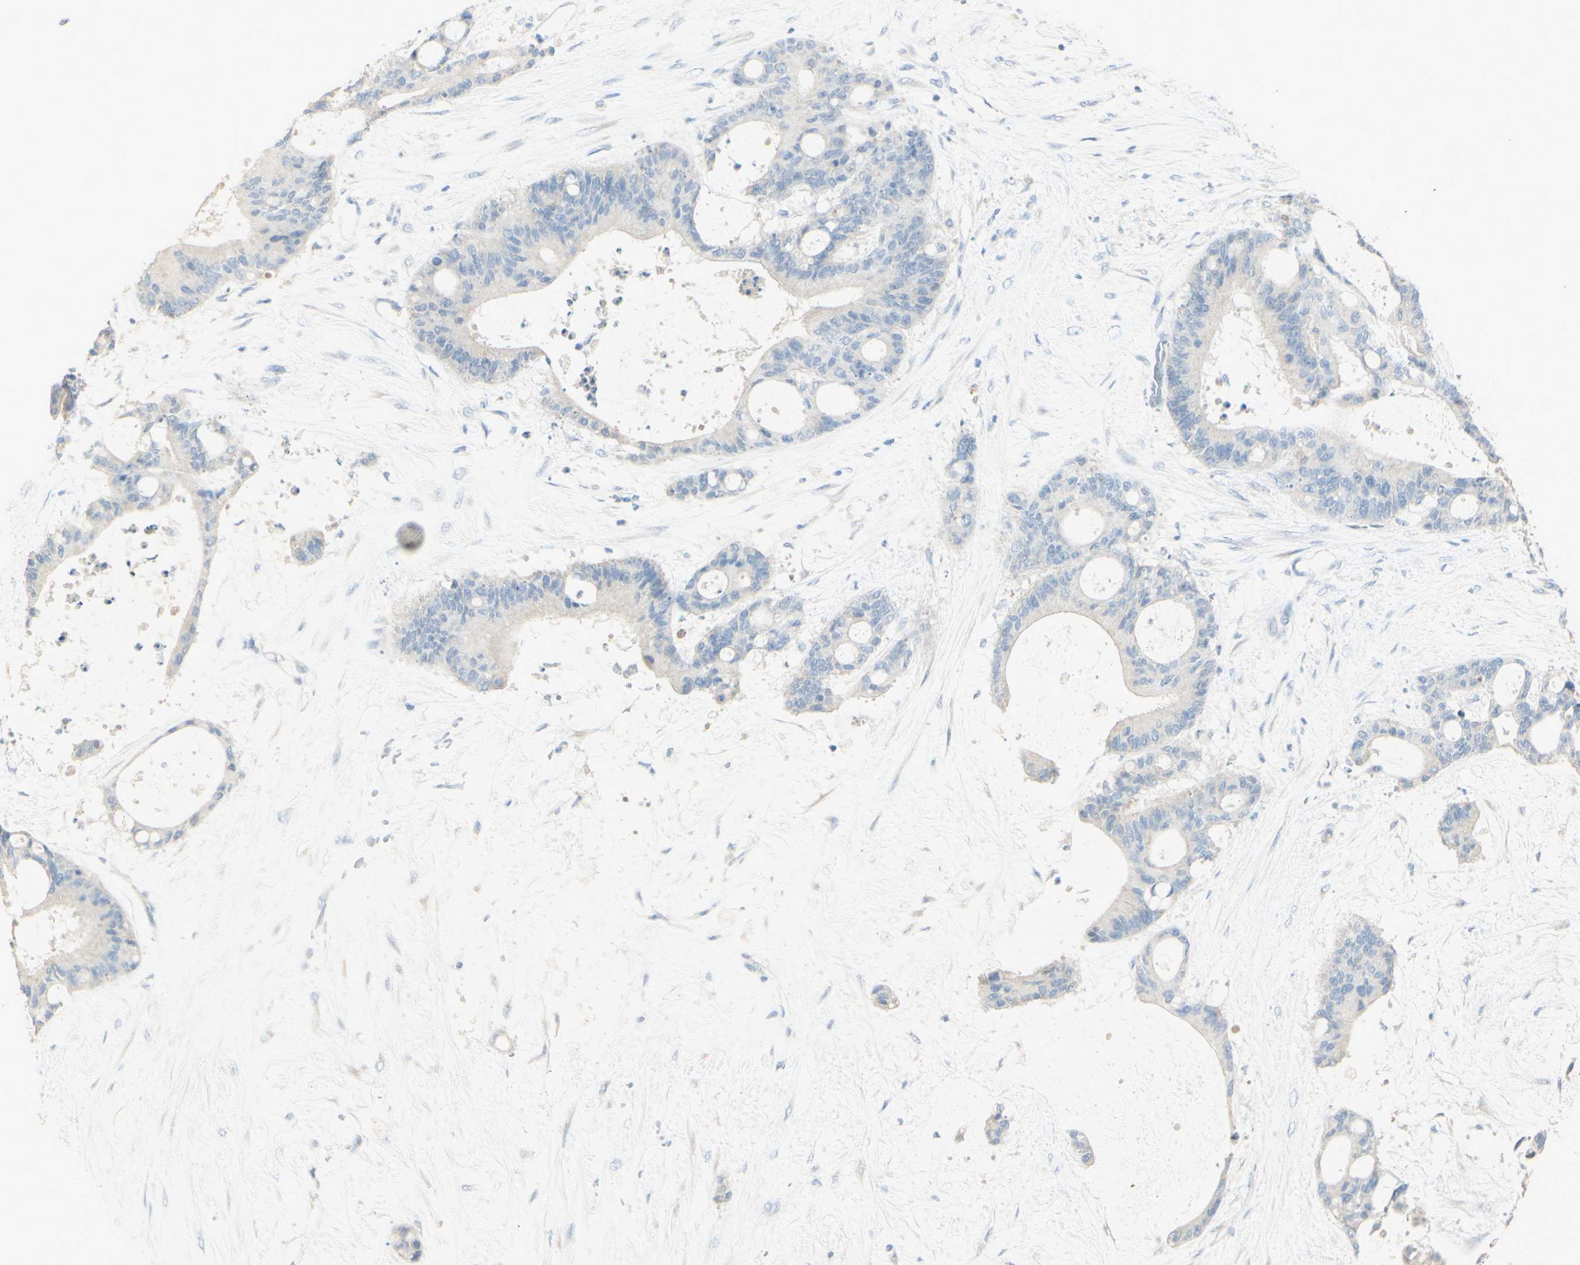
{"staining": {"intensity": "negative", "quantity": "none", "location": "none"}, "tissue": "liver cancer", "cell_type": "Tumor cells", "image_type": "cancer", "snomed": [{"axis": "morphology", "description": "Cholangiocarcinoma"}, {"axis": "topography", "description": "Liver"}], "caption": "A histopathology image of human liver cancer (cholangiocarcinoma) is negative for staining in tumor cells. Nuclei are stained in blue.", "gene": "ART3", "patient": {"sex": "female", "age": 73}}